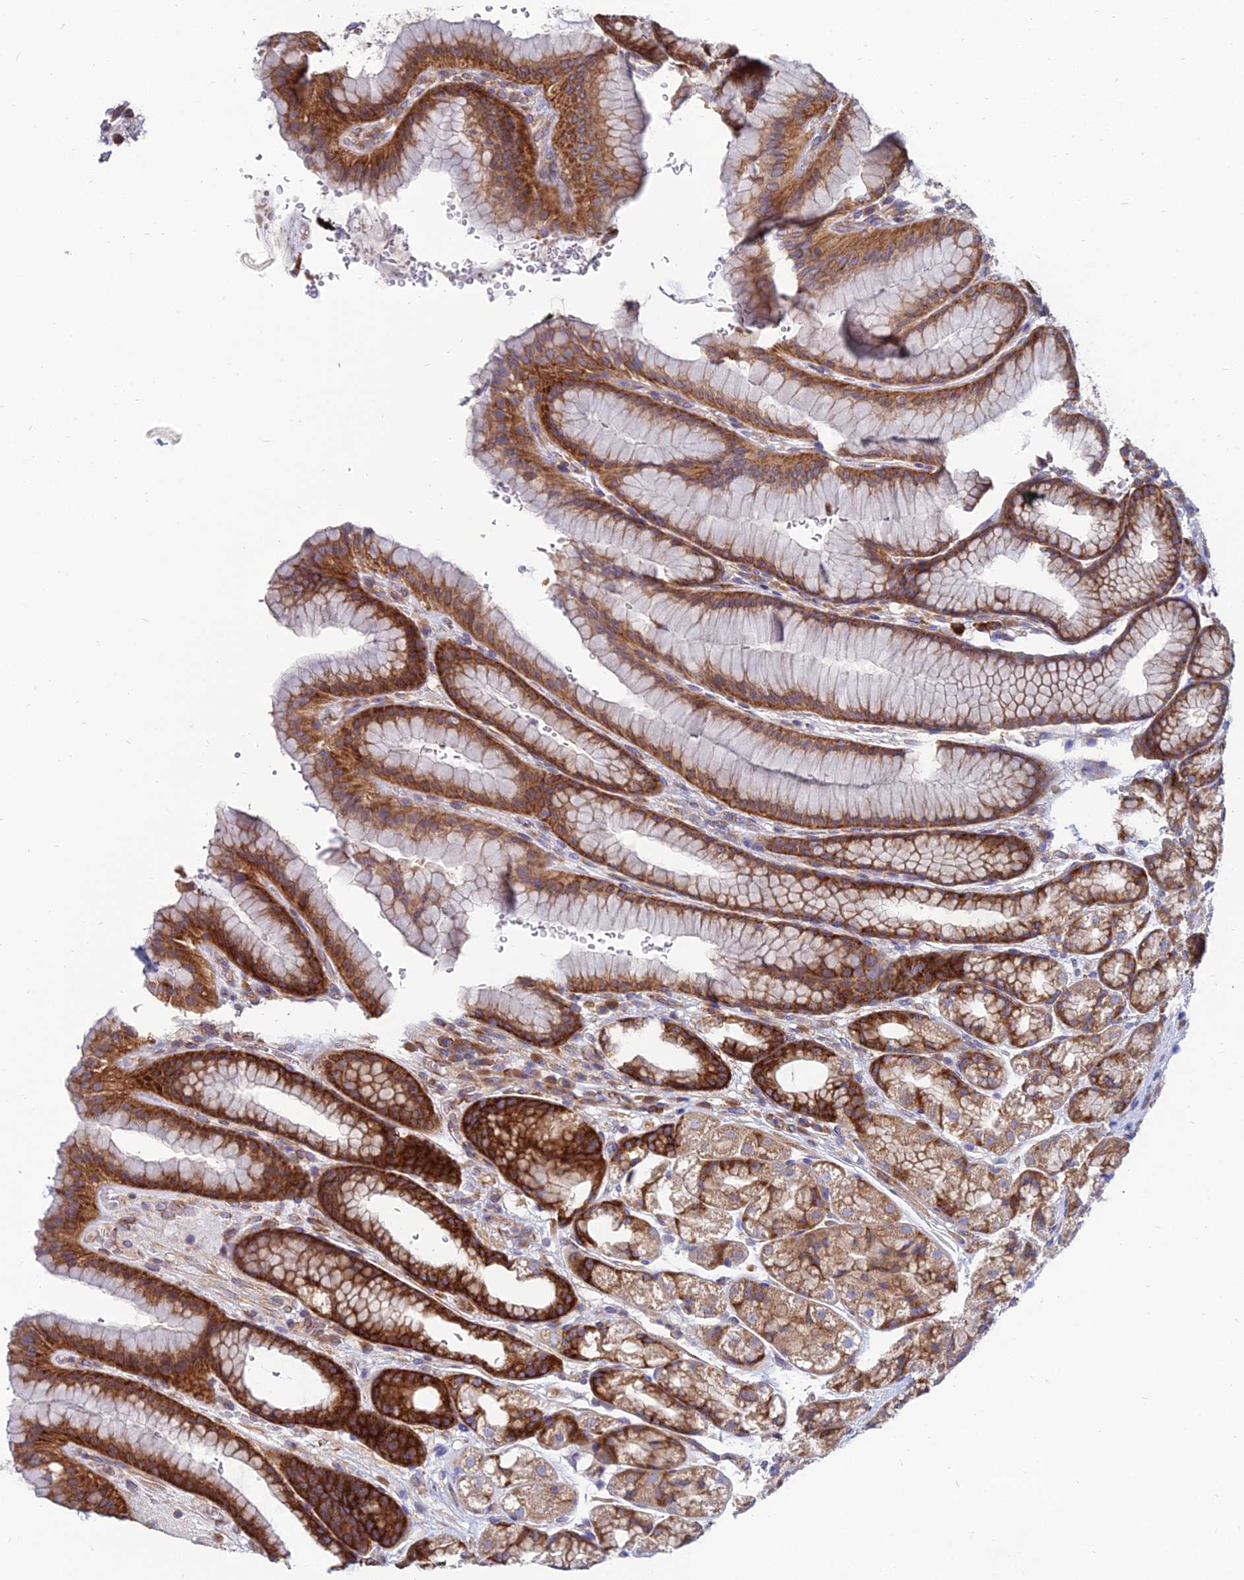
{"staining": {"intensity": "strong", "quantity": ">75%", "location": "cytoplasmic/membranous"}, "tissue": "stomach", "cell_type": "Glandular cells", "image_type": "normal", "snomed": [{"axis": "morphology", "description": "Normal tissue, NOS"}, {"axis": "morphology", "description": "Adenocarcinoma, NOS"}, {"axis": "topography", "description": "Stomach"}], "caption": "Strong cytoplasmic/membranous staining for a protein is seen in approximately >75% of glandular cells of benign stomach using IHC.", "gene": "TXLNA", "patient": {"sex": "male", "age": 57}}